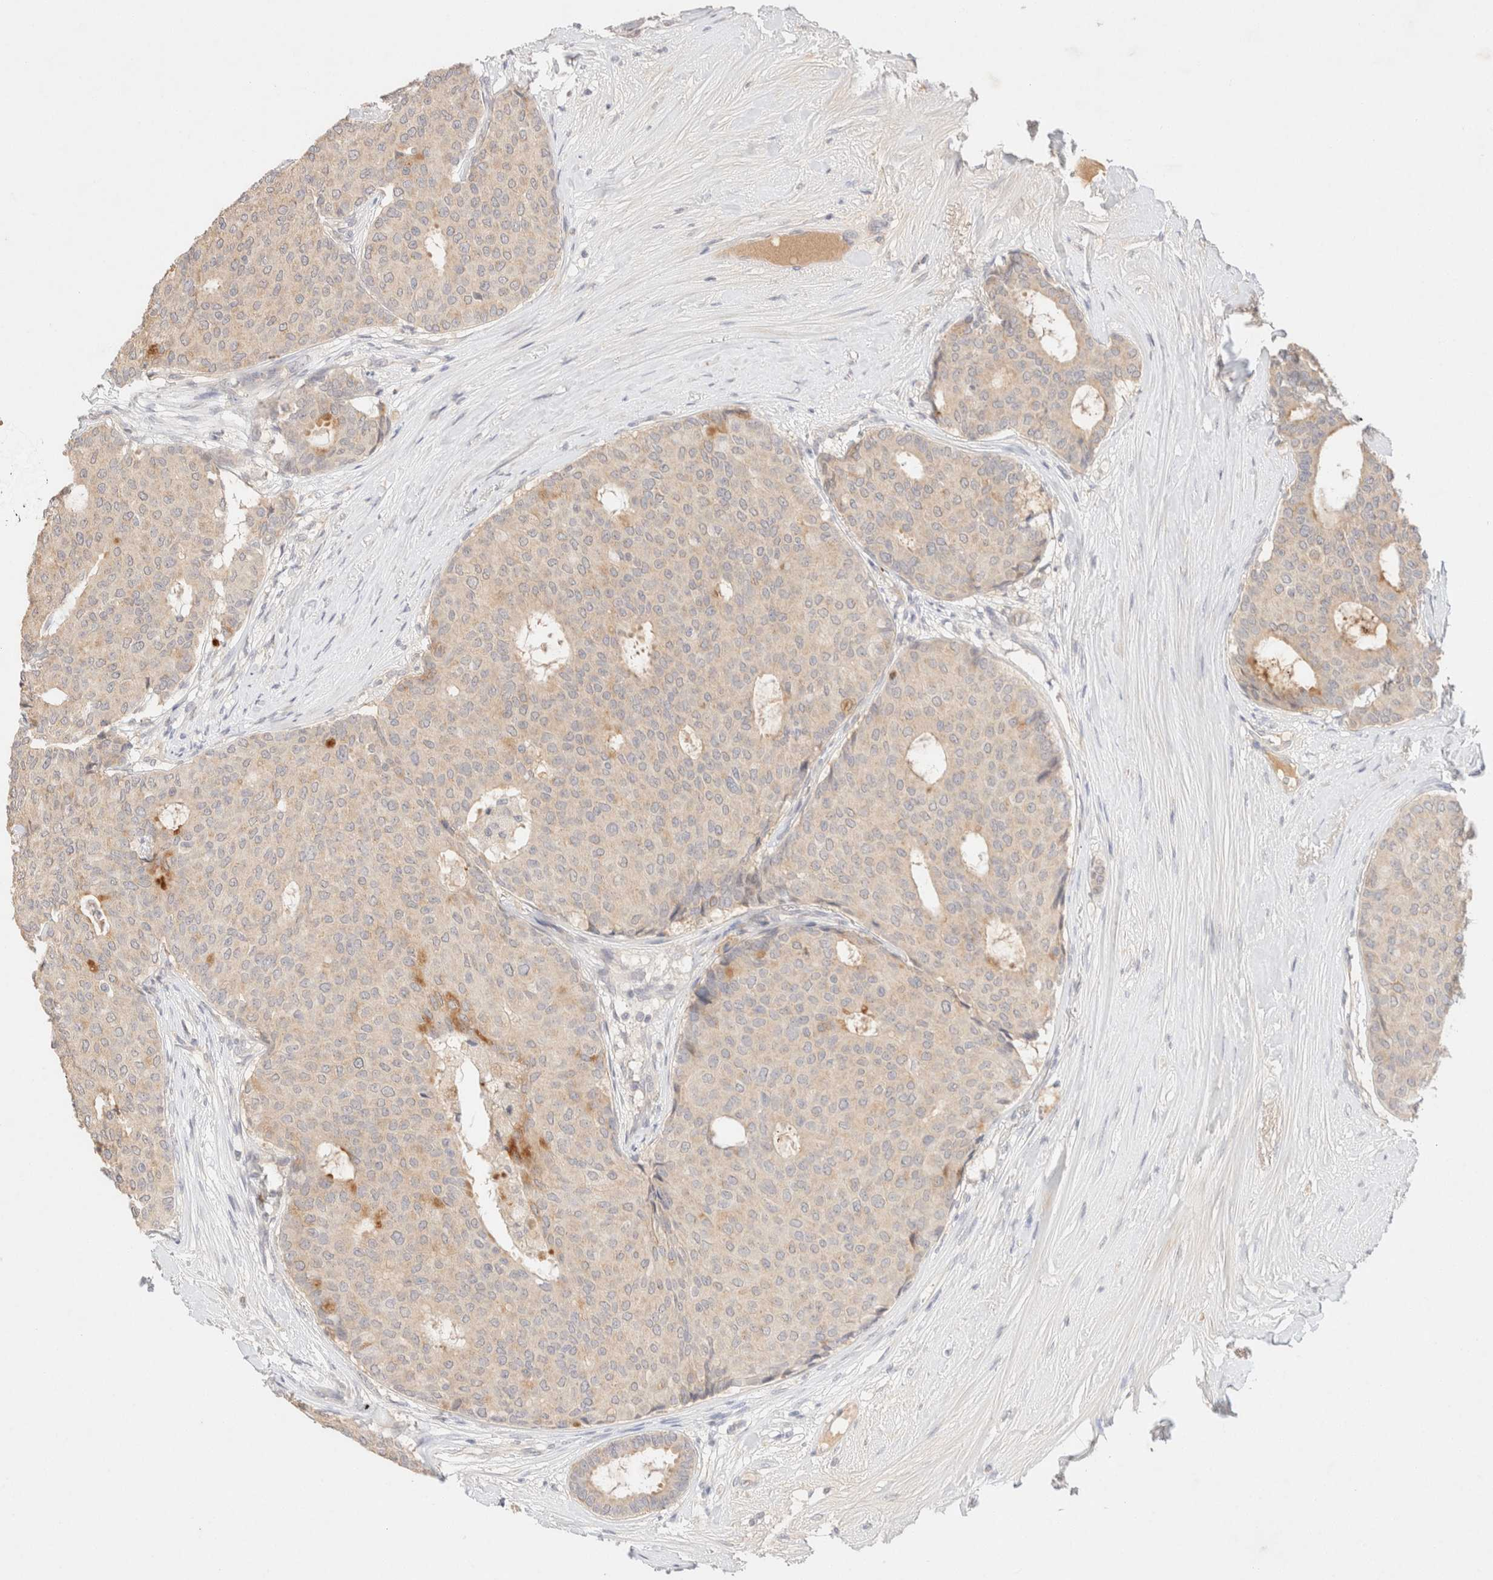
{"staining": {"intensity": "moderate", "quantity": "<25%", "location": "cytoplasmic/membranous"}, "tissue": "breast cancer", "cell_type": "Tumor cells", "image_type": "cancer", "snomed": [{"axis": "morphology", "description": "Duct carcinoma"}, {"axis": "topography", "description": "Breast"}], "caption": "Immunohistochemistry of invasive ductal carcinoma (breast) exhibits low levels of moderate cytoplasmic/membranous expression in about <25% of tumor cells.", "gene": "SNTB1", "patient": {"sex": "female", "age": 75}}